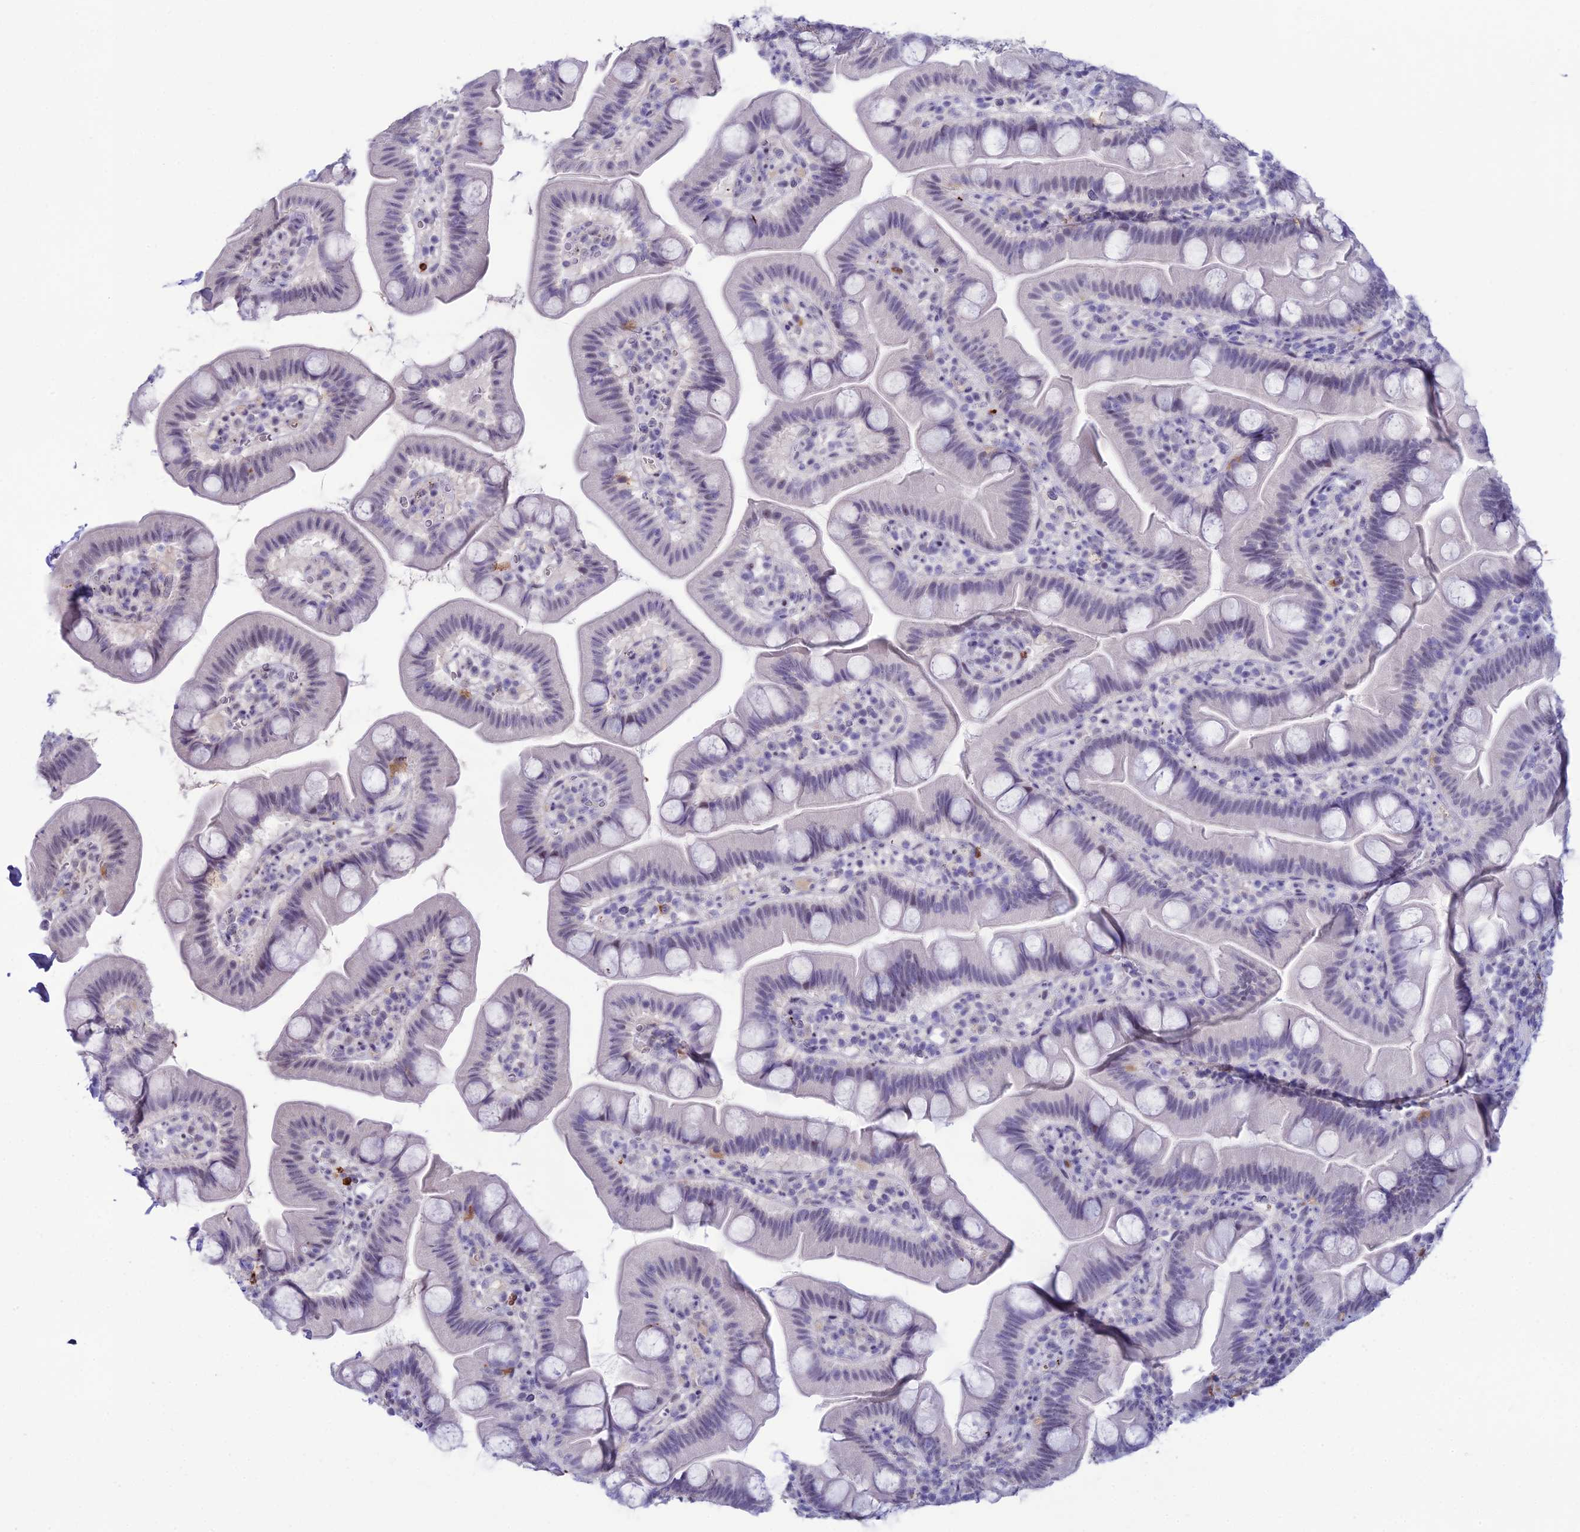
{"staining": {"intensity": "negative", "quantity": "none", "location": "none"}, "tissue": "small intestine", "cell_type": "Glandular cells", "image_type": "normal", "snomed": [{"axis": "morphology", "description": "Normal tissue, NOS"}, {"axis": "topography", "description": "Small intestine"}], "caption": "High power microscopy image of an immunohistochemistry micrograph of normal small intestine, revealing no significant positivity in glandular cells.", "gene": "MFSD2B", "patient": {"sex": "female", "age": 68}}